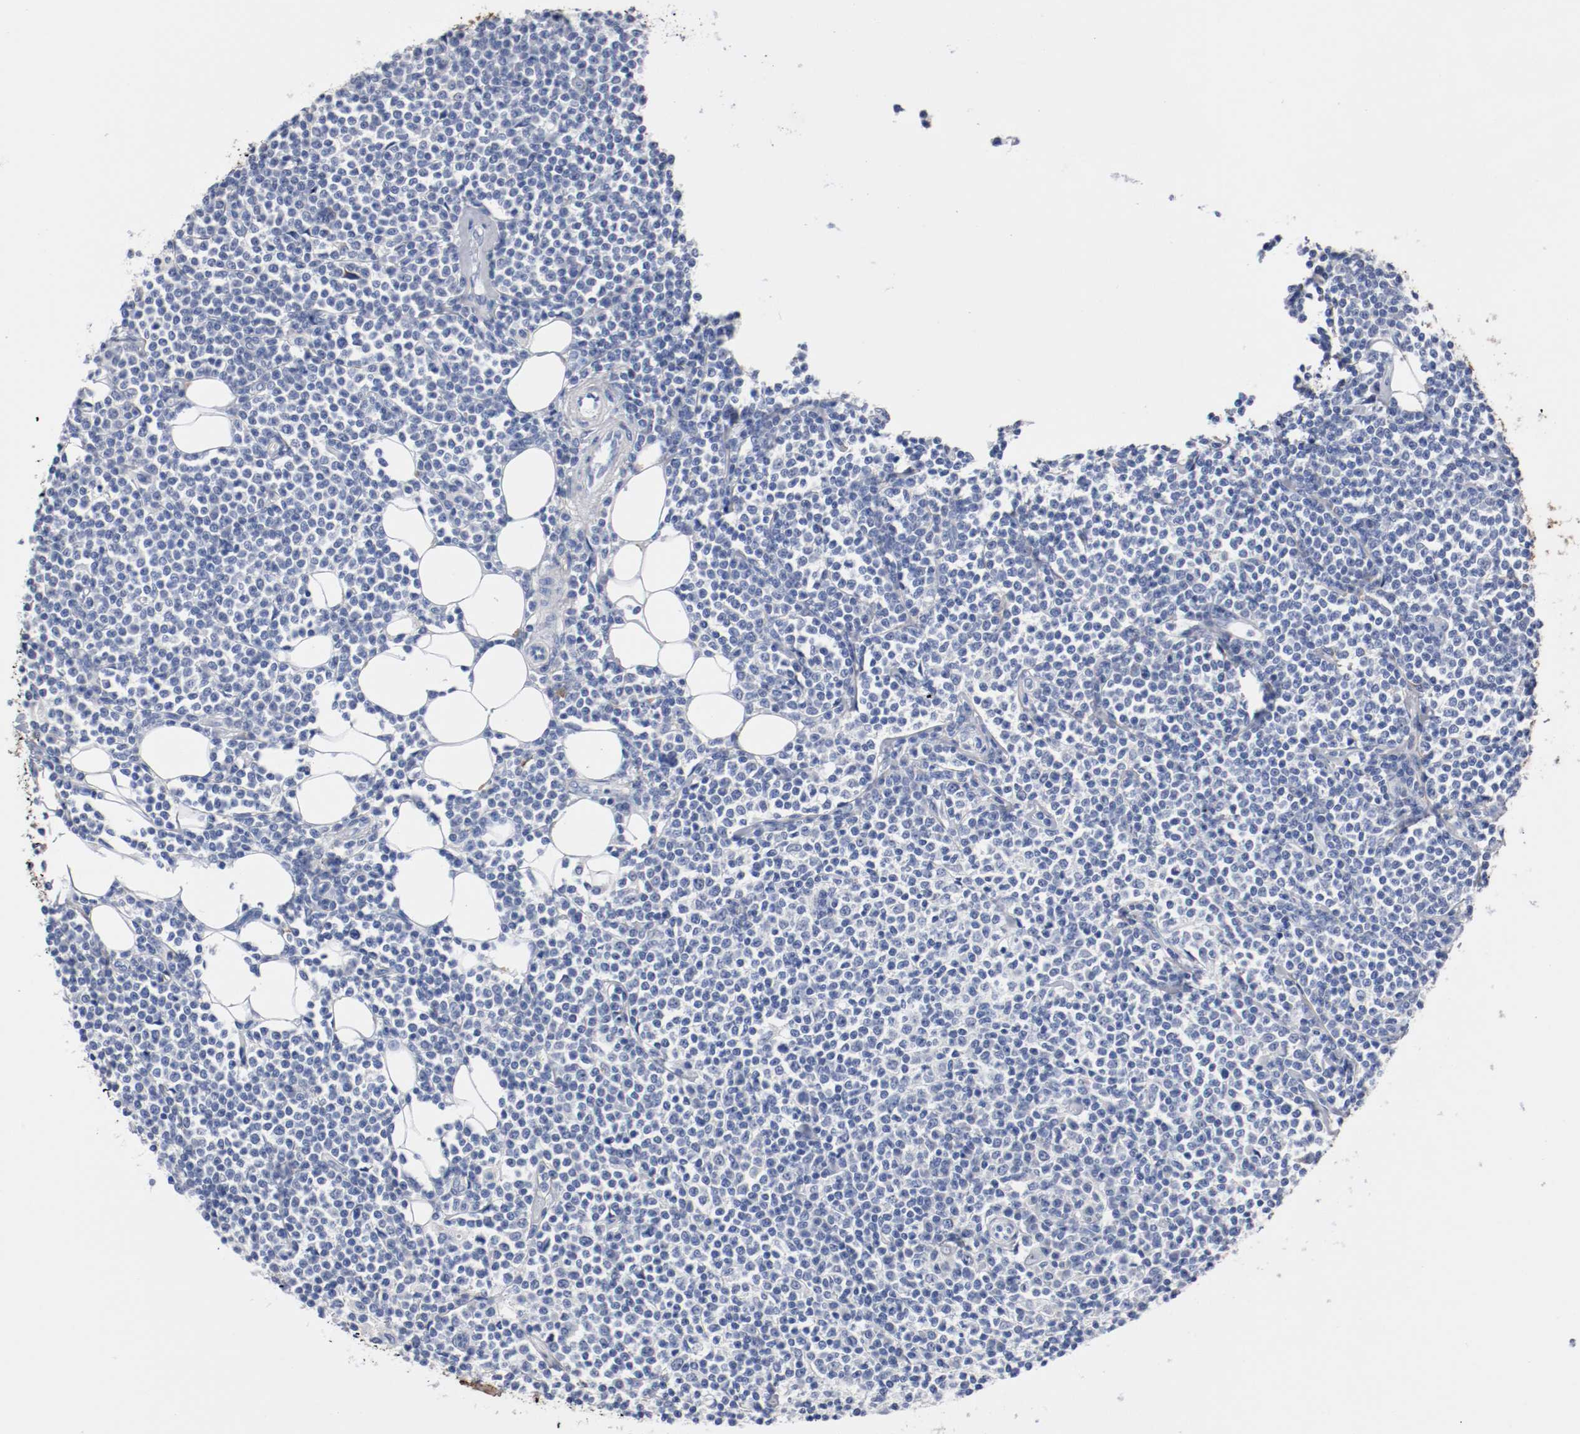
{"staining": {"intensity": "negative", "quantity": "none", "location": "none"}, "tissue": "lymphoma", "cell_type": "Tumor cells", "image_type": "cancer", "snomed": [{"axis": "morphology", "description": "Malignant lymphoma, non-Hodgkin's type, Low grade"}, {"axis": "topography", "description": "Soft tissue"}], "caption": "Malignant lymphoma, non-Hodgkin's type (low-grade) was stained to show a protein in brown. There is no significant expression in tumor cells. (DAB IHC visualized using brightfield microscopy, high magnification).", "gene": "TNC", "patient": {"sex": "male", "age": 92}}